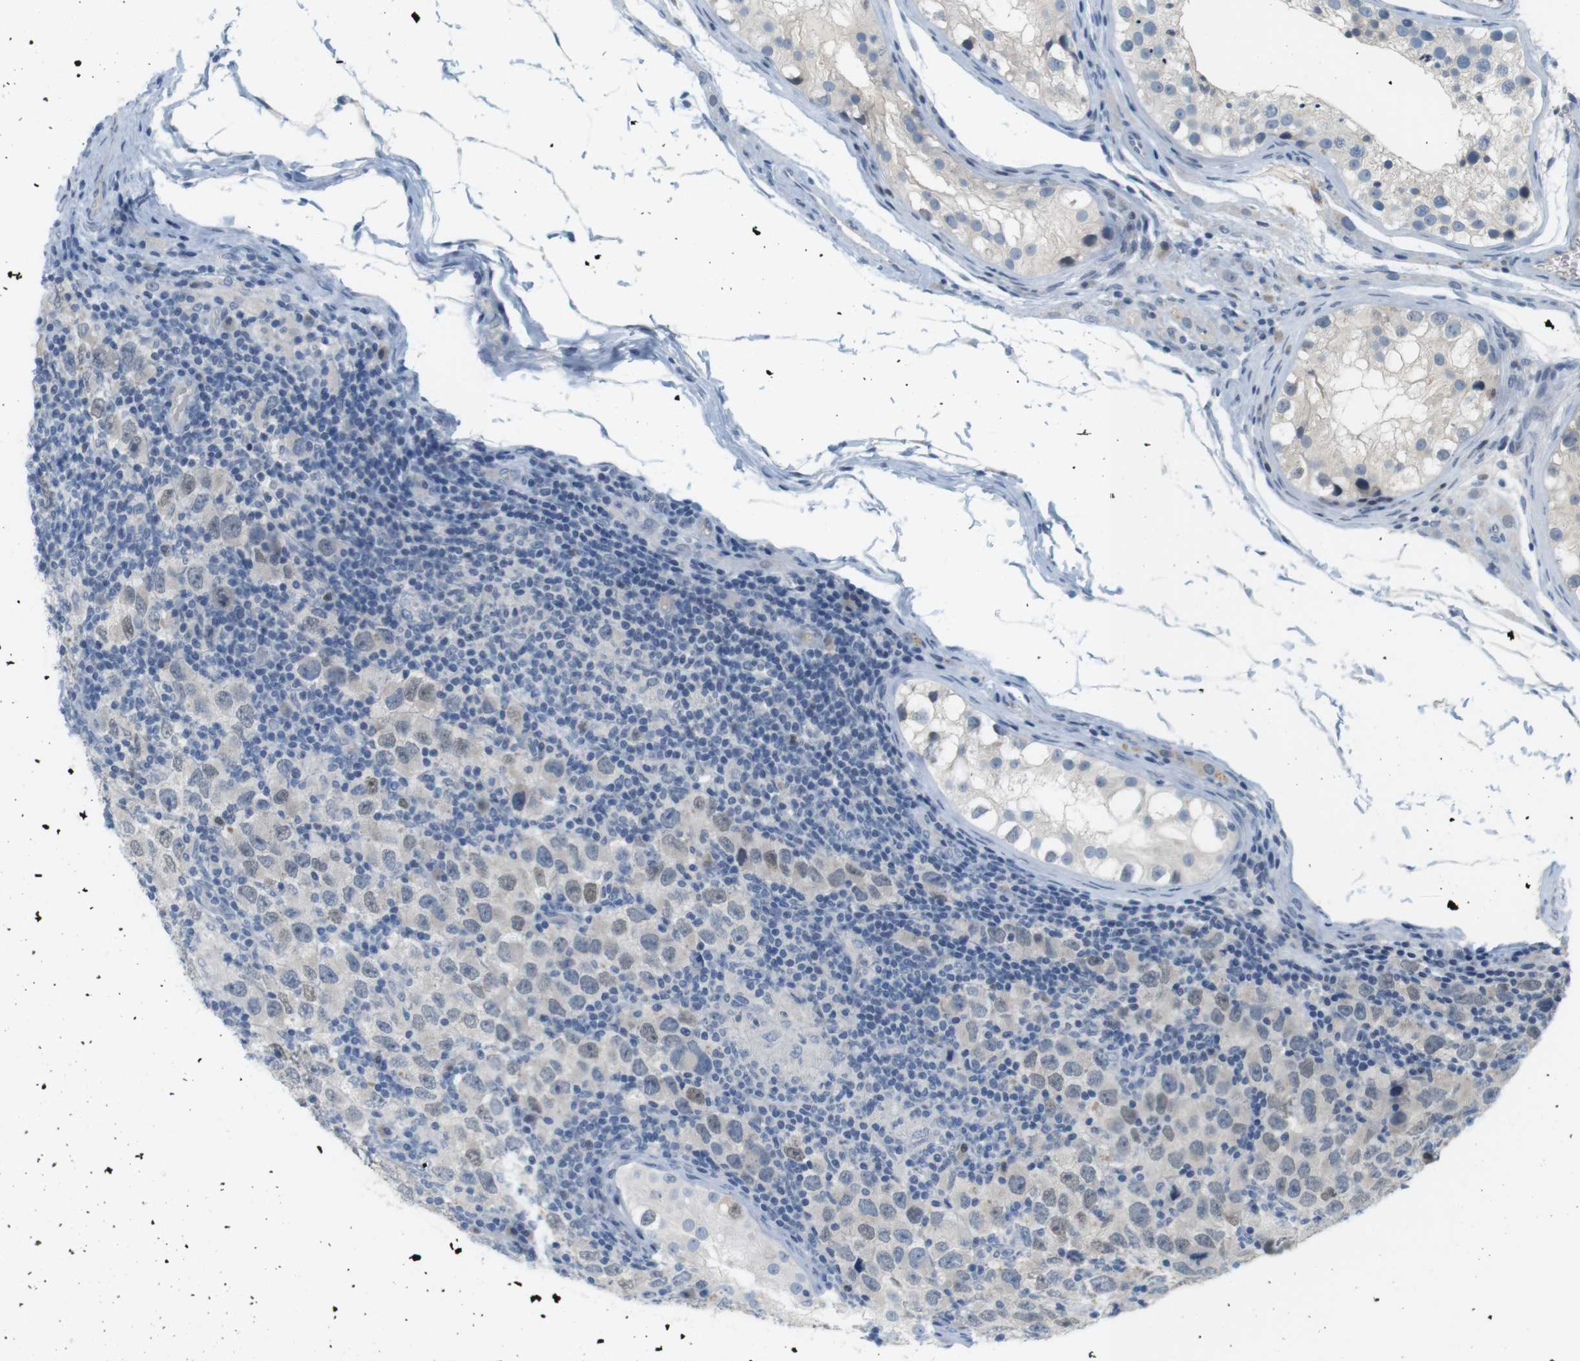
{"staining": {"intensity": "weak", "quantity": "<25%", "location": "nuclear"}, "tissue": "testis cancer", "cell_type": "Tumor cells", "image_type": "cancer", "snomed": [{"axis": "morphology", "description": "Carcinoma, Embryonal, NOS"}, {"axis": "topography", "description": "Testis"}], "caption": "Immunohistochemistry (IHC) image of neoplastic tissue: testis embryonal carcinoma stained with DAB (3,3'-diaminobenzidine) demonstrates no significant protein expression in tumor cells.", "gene": "CREB3L2", "patient": {"sex": "male", "age": 21}}